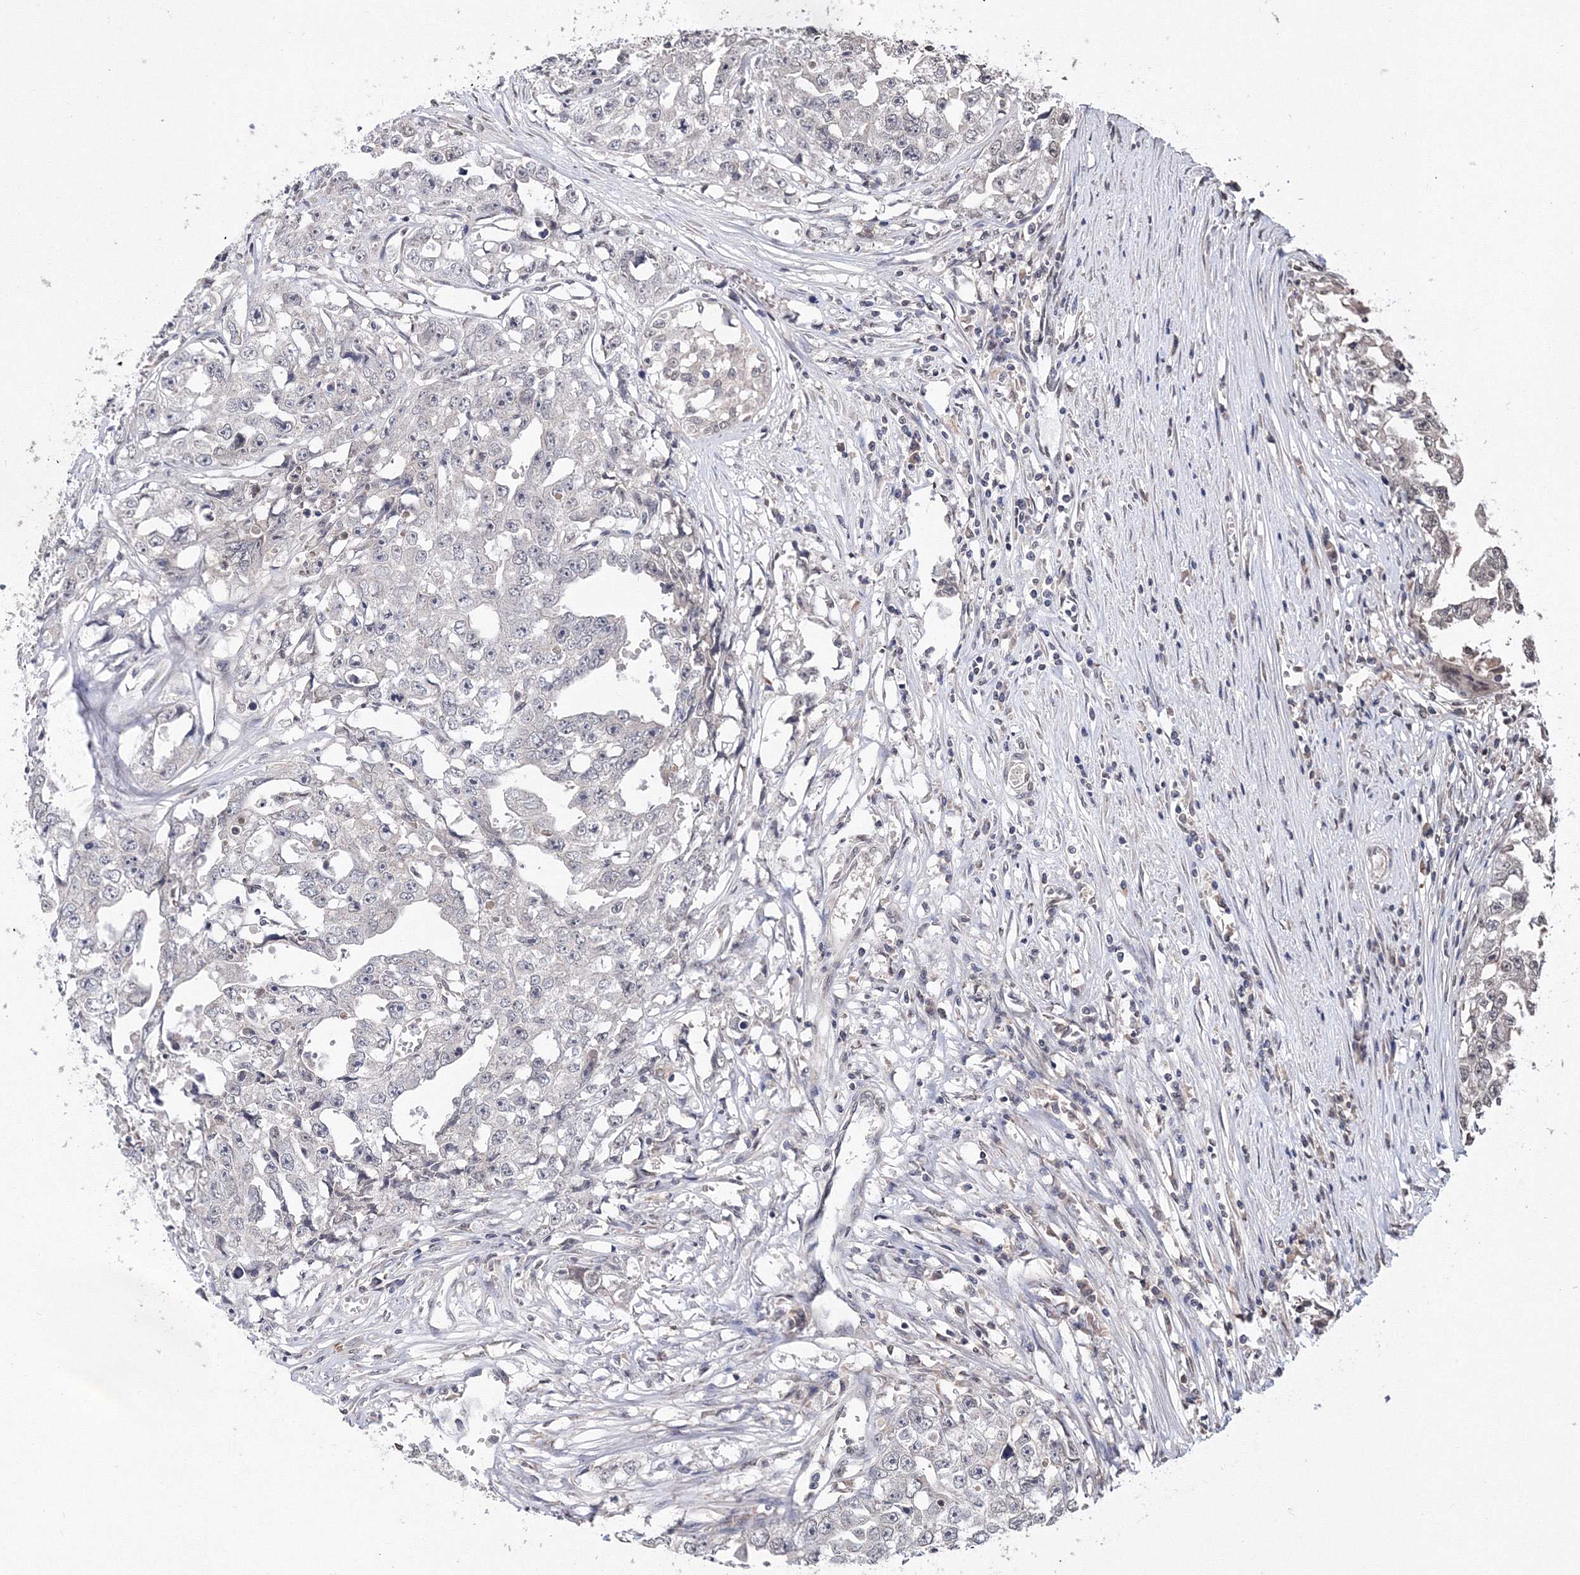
{"staining": {"intensity": "negative", "quantity": "none", "location": "none"}, "tissue": "testis cancer", "cell_type": "Tumor cells", "image_type": "cancer", "snomed": [{"axis": "morphology", "description": "Seminoma, NOS"}, {"axis": "morphology", "description": "Carcinoma, Embryonal, NOS"}, {"axis": "topography", "description": "Testis"}], "caption": "Protein analysis of testis embryonal carcinoma displays no significant positivity in tumor cells.", "gene": "GPN1", "patient": {"sex": "male", "age": 43}}